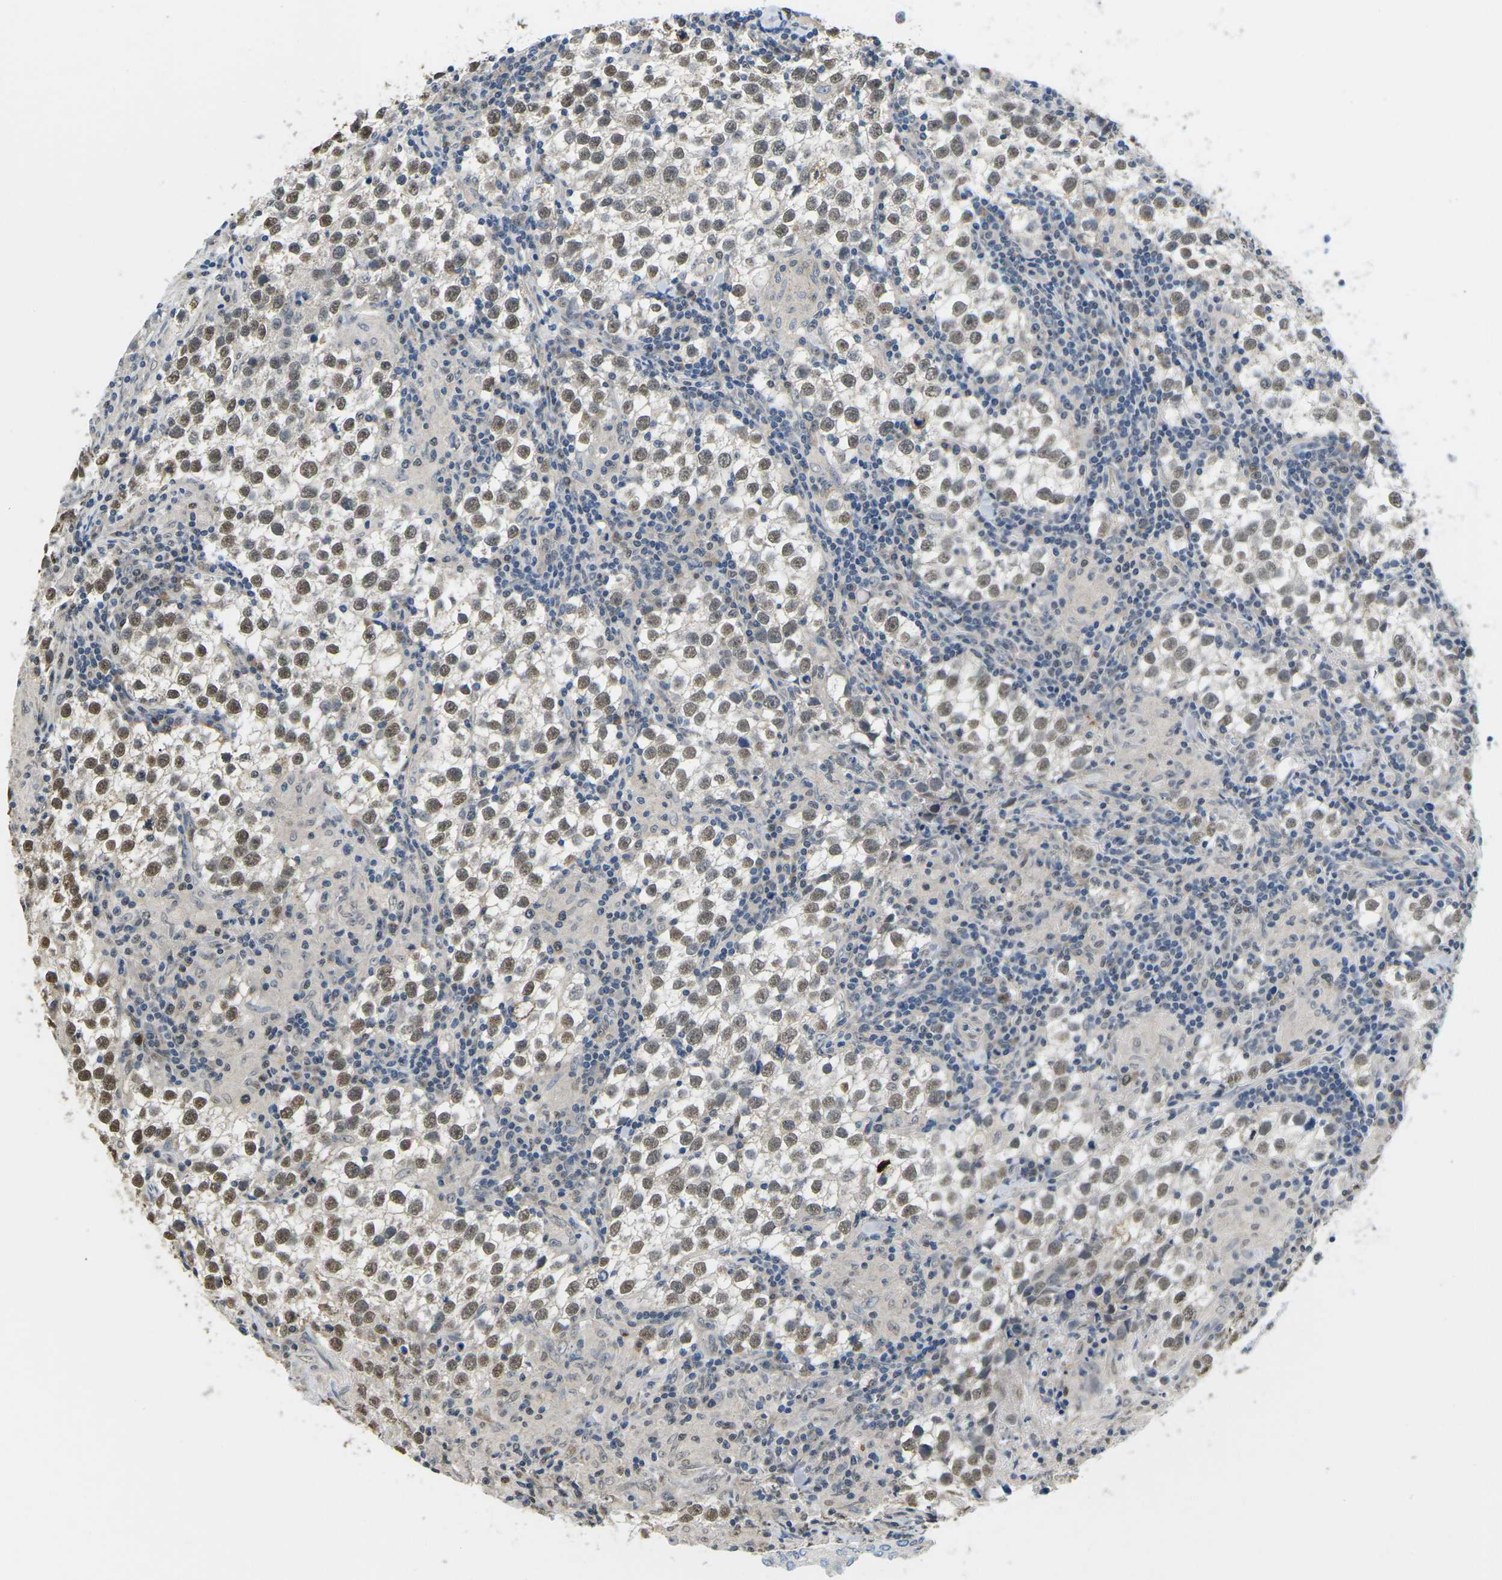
{"staining": {"intensity": "moderate", "quantity": ">75%", "location": "nuclear"}, "tissue": "testis cancer", "cell_type": "Tumor cells", "image_type": "cancer", "snomed": [{"axis": "morphology", "description": "Seminoma, NOS"}, {"axis": "morphology", "description": "Carcinoma, Embryonal, NOS"}, {"axis": "topography", "description": "Testis"}], "caption": "A high-resolution image shows IHC staining of testis cancer, which exhibits moderate nuclear staining in approximately >75% of tumor cells.", "gene": "ERBB4", "patient": {"sex": "male", "age": 36}}